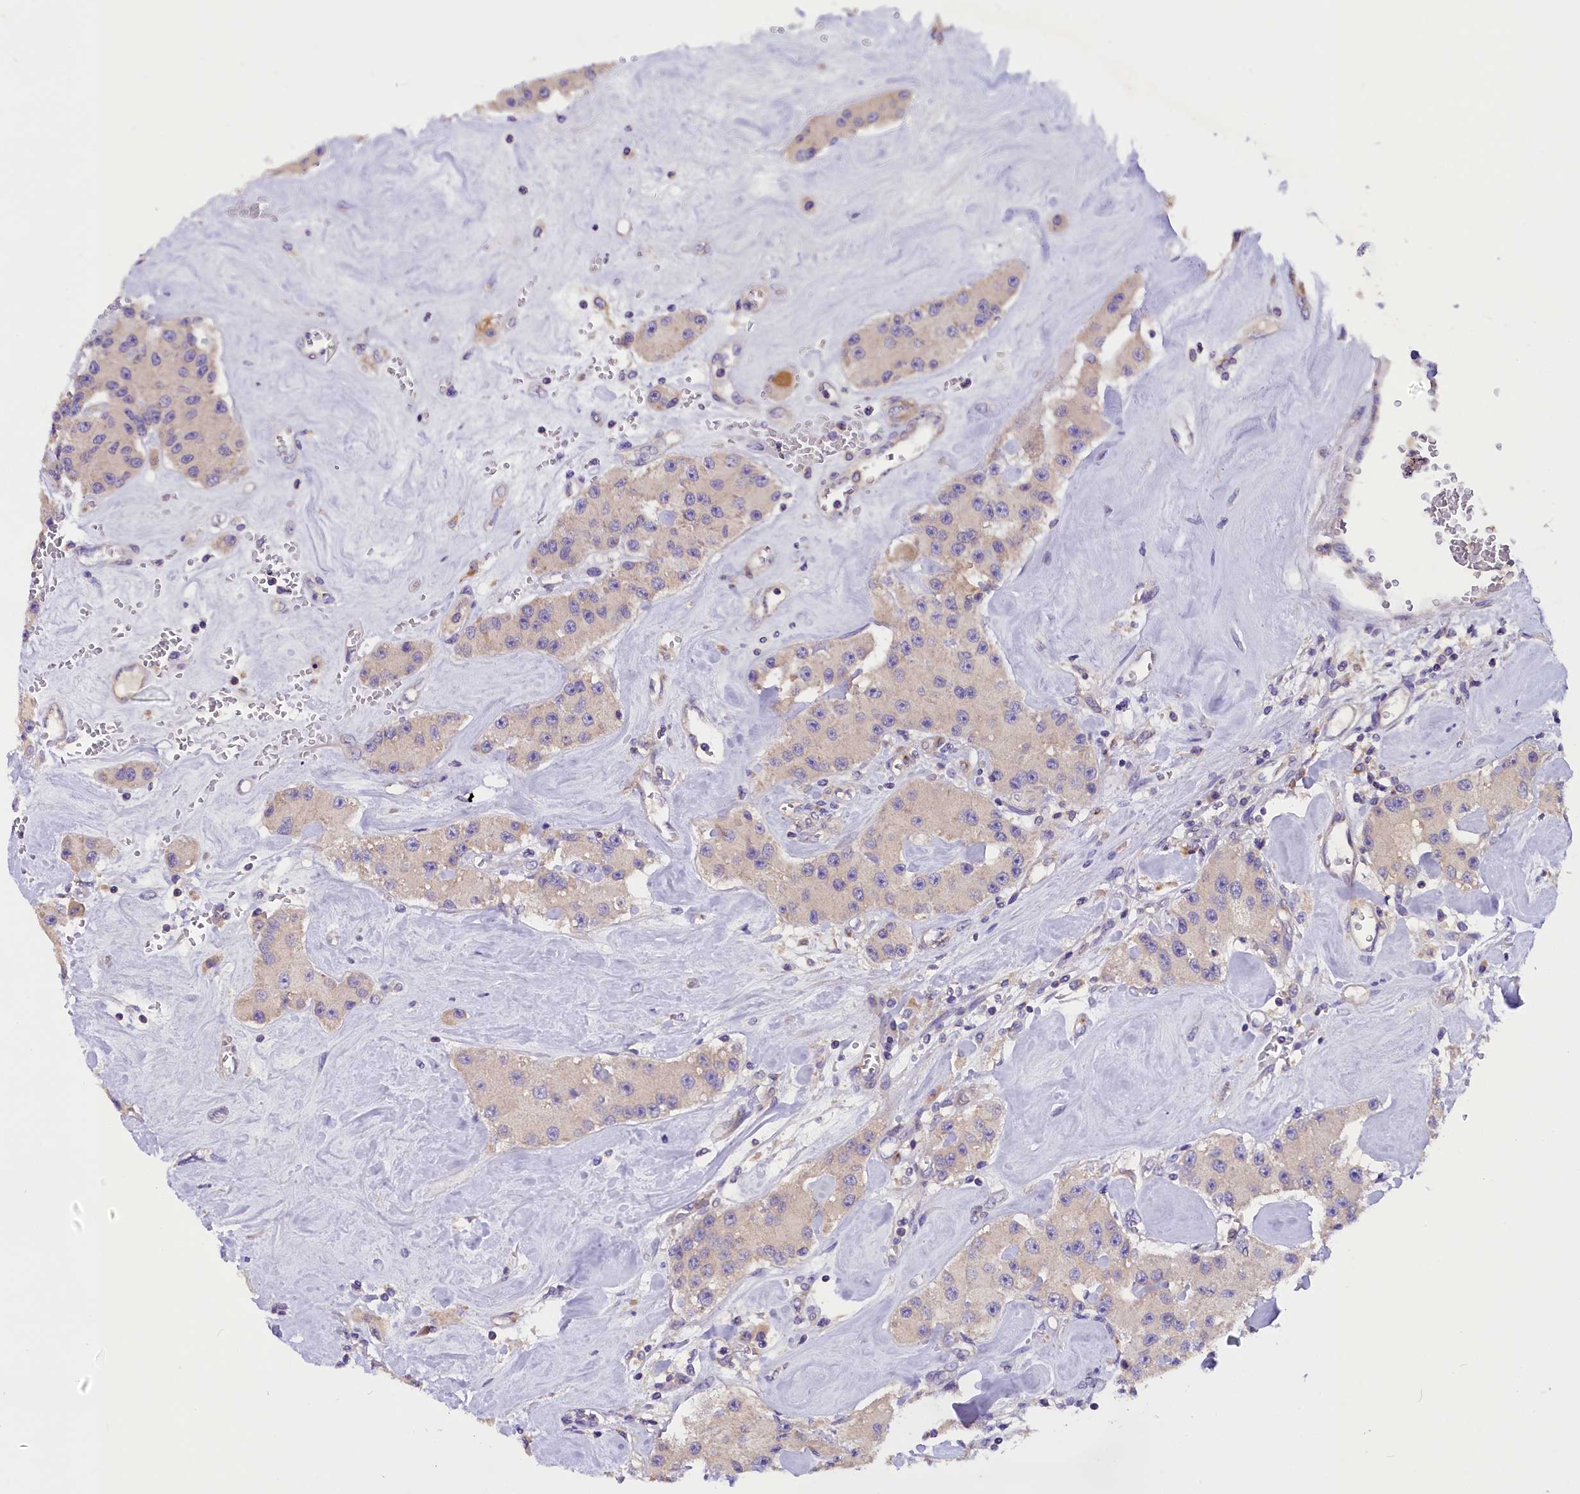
{"staining": {"intensity": "negative", "quantity": "none", "location": "none"}, "tissue": "carcinoid", "cell_type": "Tumor cells", "image_type": "cancer", "snomed": [{"axis": "morphology", "description": "Carcinoid, malignant, NOS"}, {"axis": "topography", "description": "Pancreas"}], "caption": "Tumor cells are negative for protein expression in human carcinoid (malignant).", "gene": "AP3B2", "patient": {"sex": "male", "age": 41}}